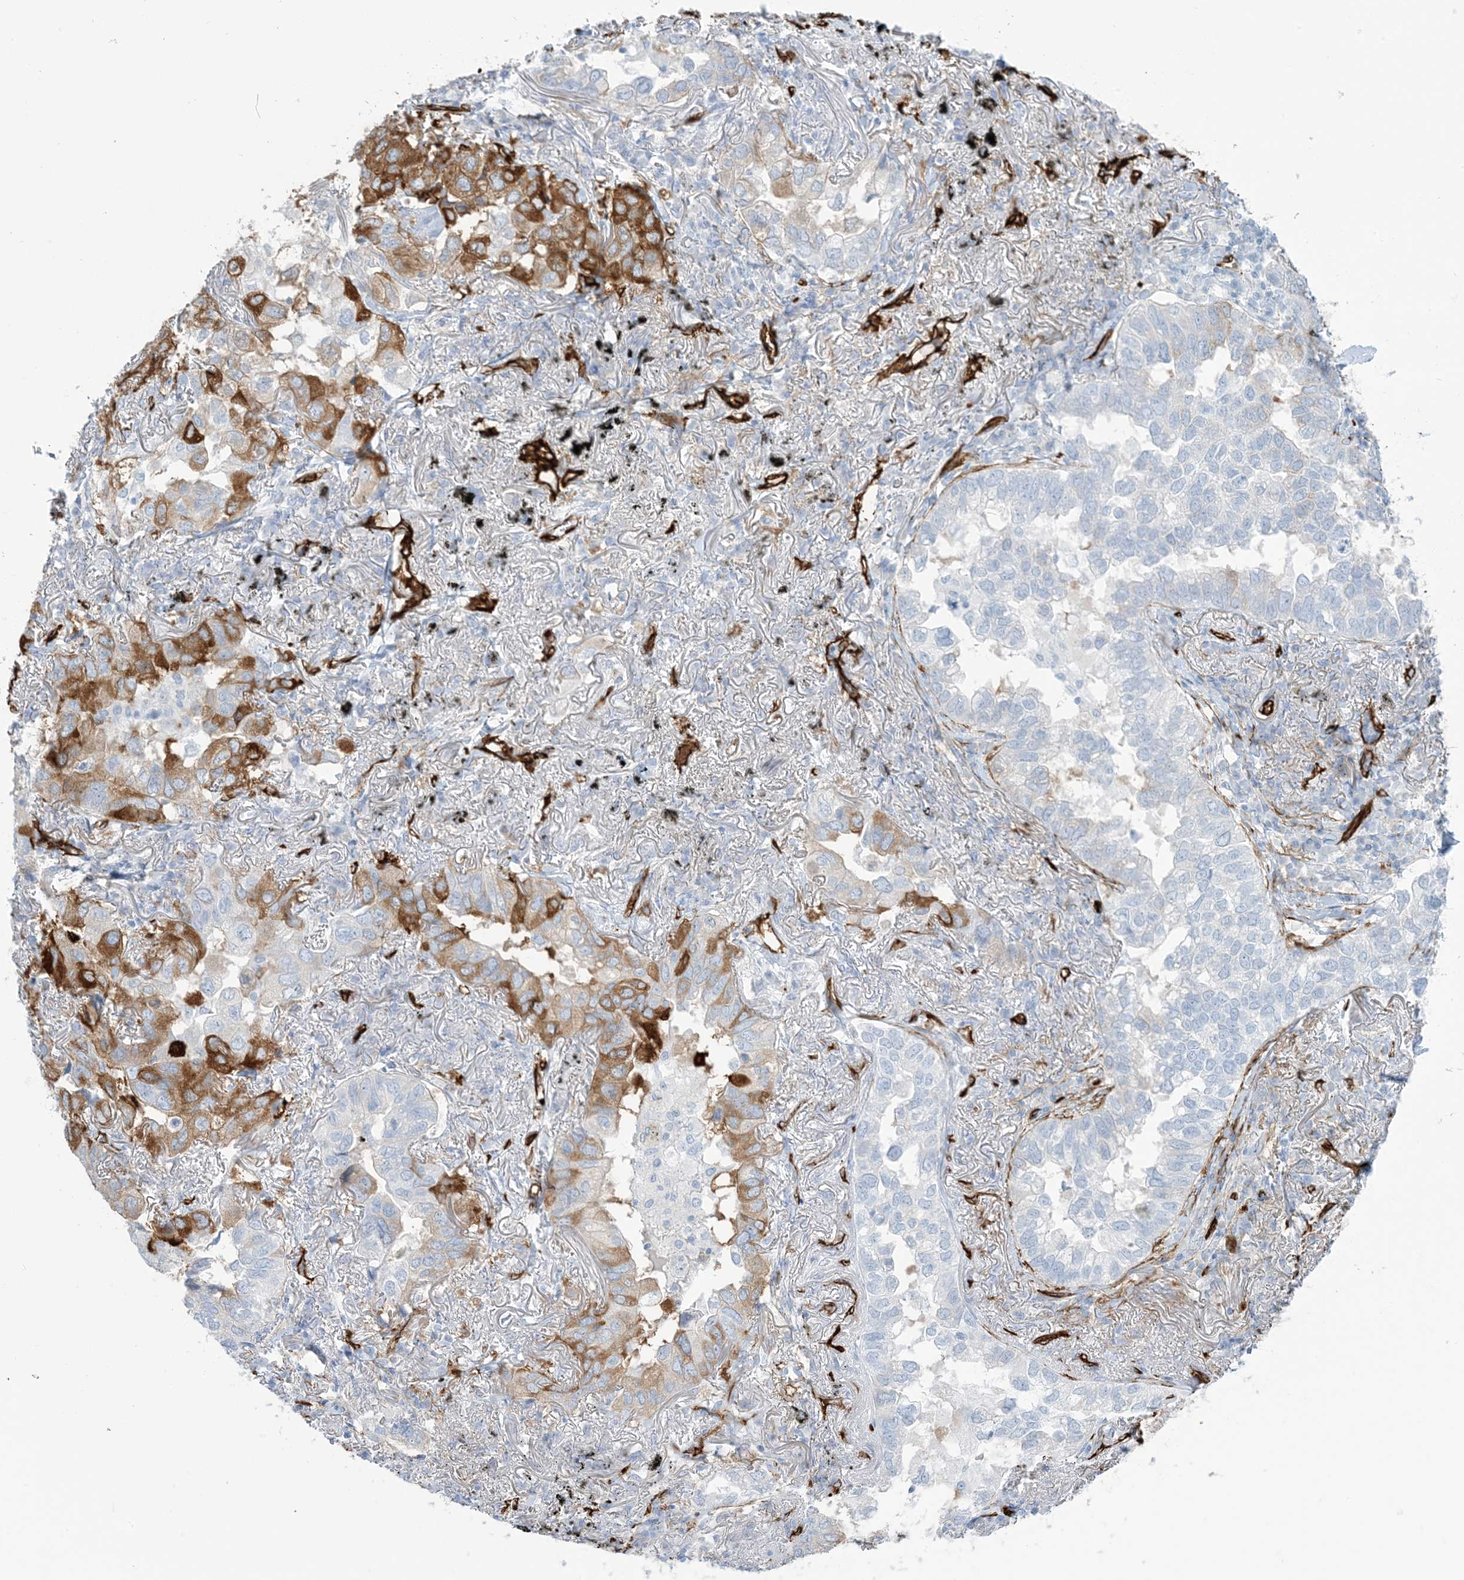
{"staining": {"intensity": "moderate", "quantity": "25%-75%", "location": "cytoplasmic/membranous"}, "tissue": "lung cancer", "cell_type": "Tumor cells", "image_type": "cancer", "snomed": [{"axis": "morphology", "description": "Adenocarcinoma, NOS"}, {"axis": "topography", "description": "Lung"}], "caption": "Lung adenocarcinoma tissue reveals moderate cytoplasmic/membranous expression in approximately 25%-75% of tumor cells", "gene": "EPS8L3", "patient": {"sex": "male", "age": 65}}